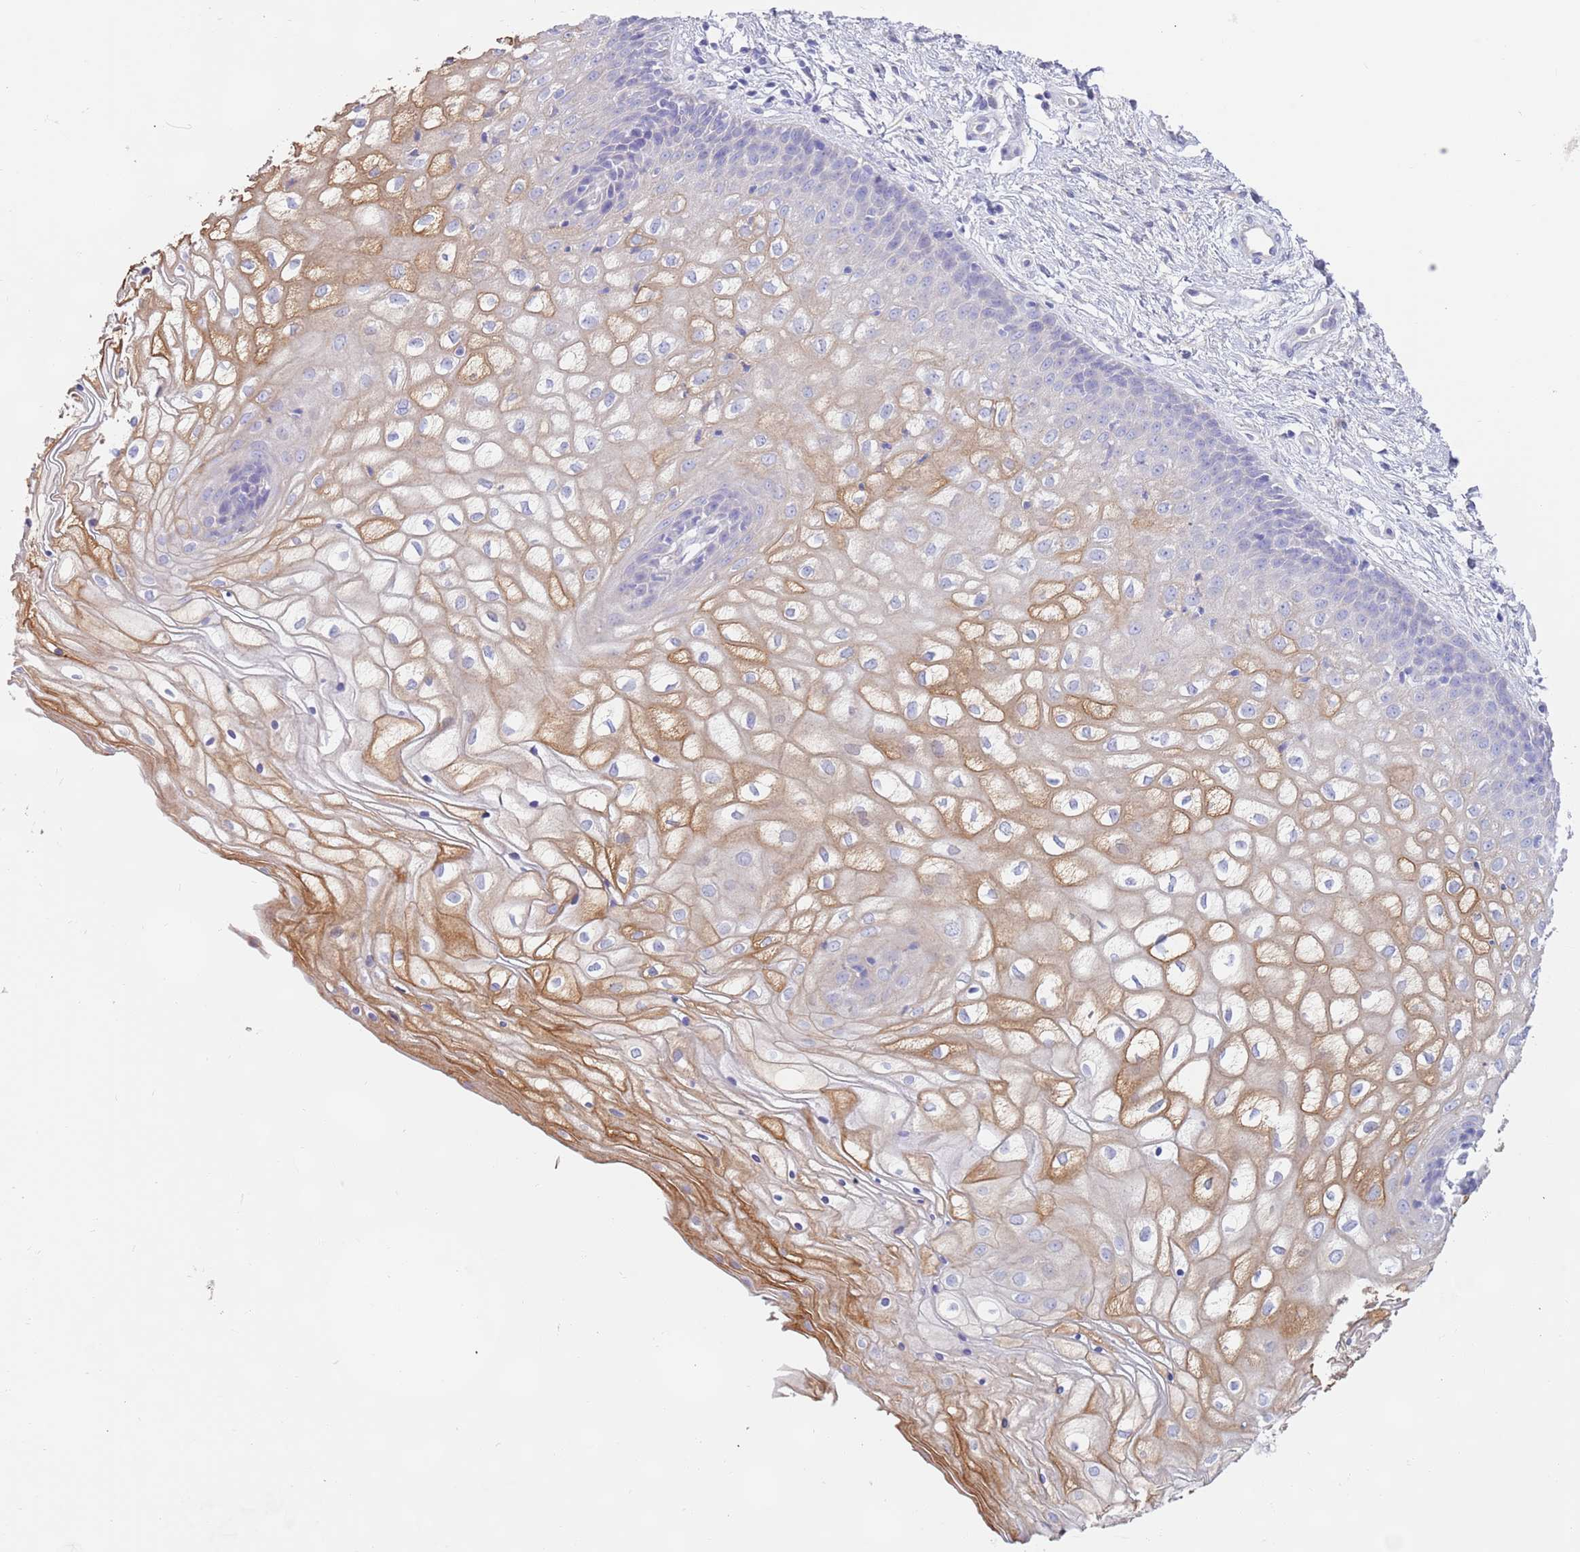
{"staining": {"intensity": "moderate", "quantity": "25%-75%", "location": "cytoplasmic/membranous"}, "tissue": "vagina", "cell_type": "Squamous epithelial cells", "image_type": "normal", "snomed": [{"axis": "morphology", "description": "Normal tissue, NOS"}, {"axis": "topography", "description": "Vagina"}], "caption": "IHC histopathology image of unremarkable vagina stained for a protein (brown), which demonstrates medium levels of moderate cytoplasmic/membranous staining in approximately 25%-75% of squamous epithelial cells.", "gene": "CCDC149", "patient": {"sex": "female", "age": 34}}